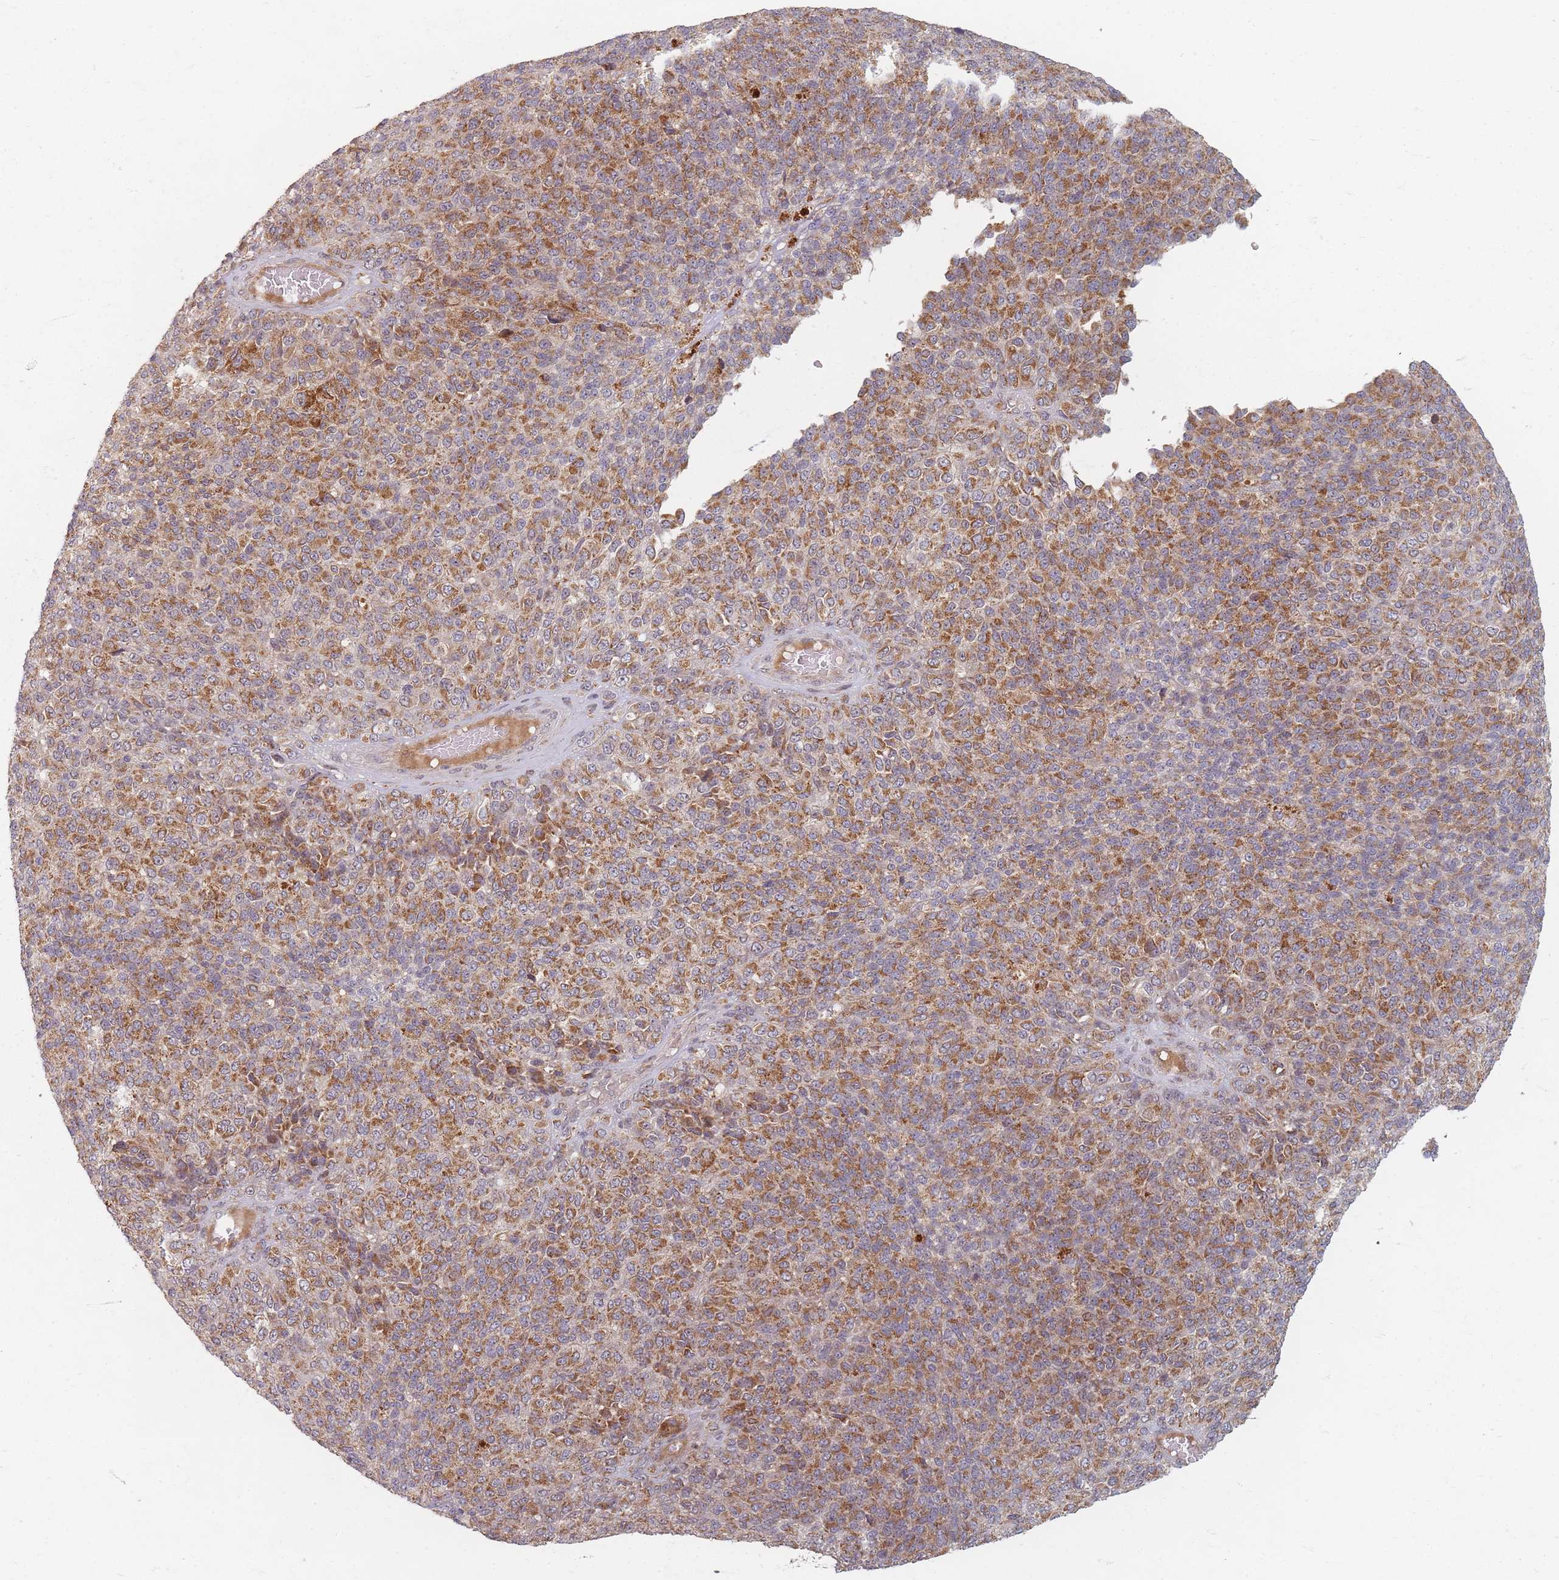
{"staining": {"intensity": "moderate", "quantity": ">75%", "location": "cytoplasmic/membranous"}, "tissue": "melanoma", "cell_type": "Tumor cells", "image_type": "cancer", "snomed": [{"axis": "morphology", "description": "Malignant melanoma, Metastatic site"}, {"axis": "topography", "description": "Brain"}], "caption": "Tumor cells exhibit moderate cytoplasmic/membranous staining in about >75% of cells in malignant melanoma (metastatic site).", "gene": "RADX", "patient": {"sex": "female", "age": 56}}